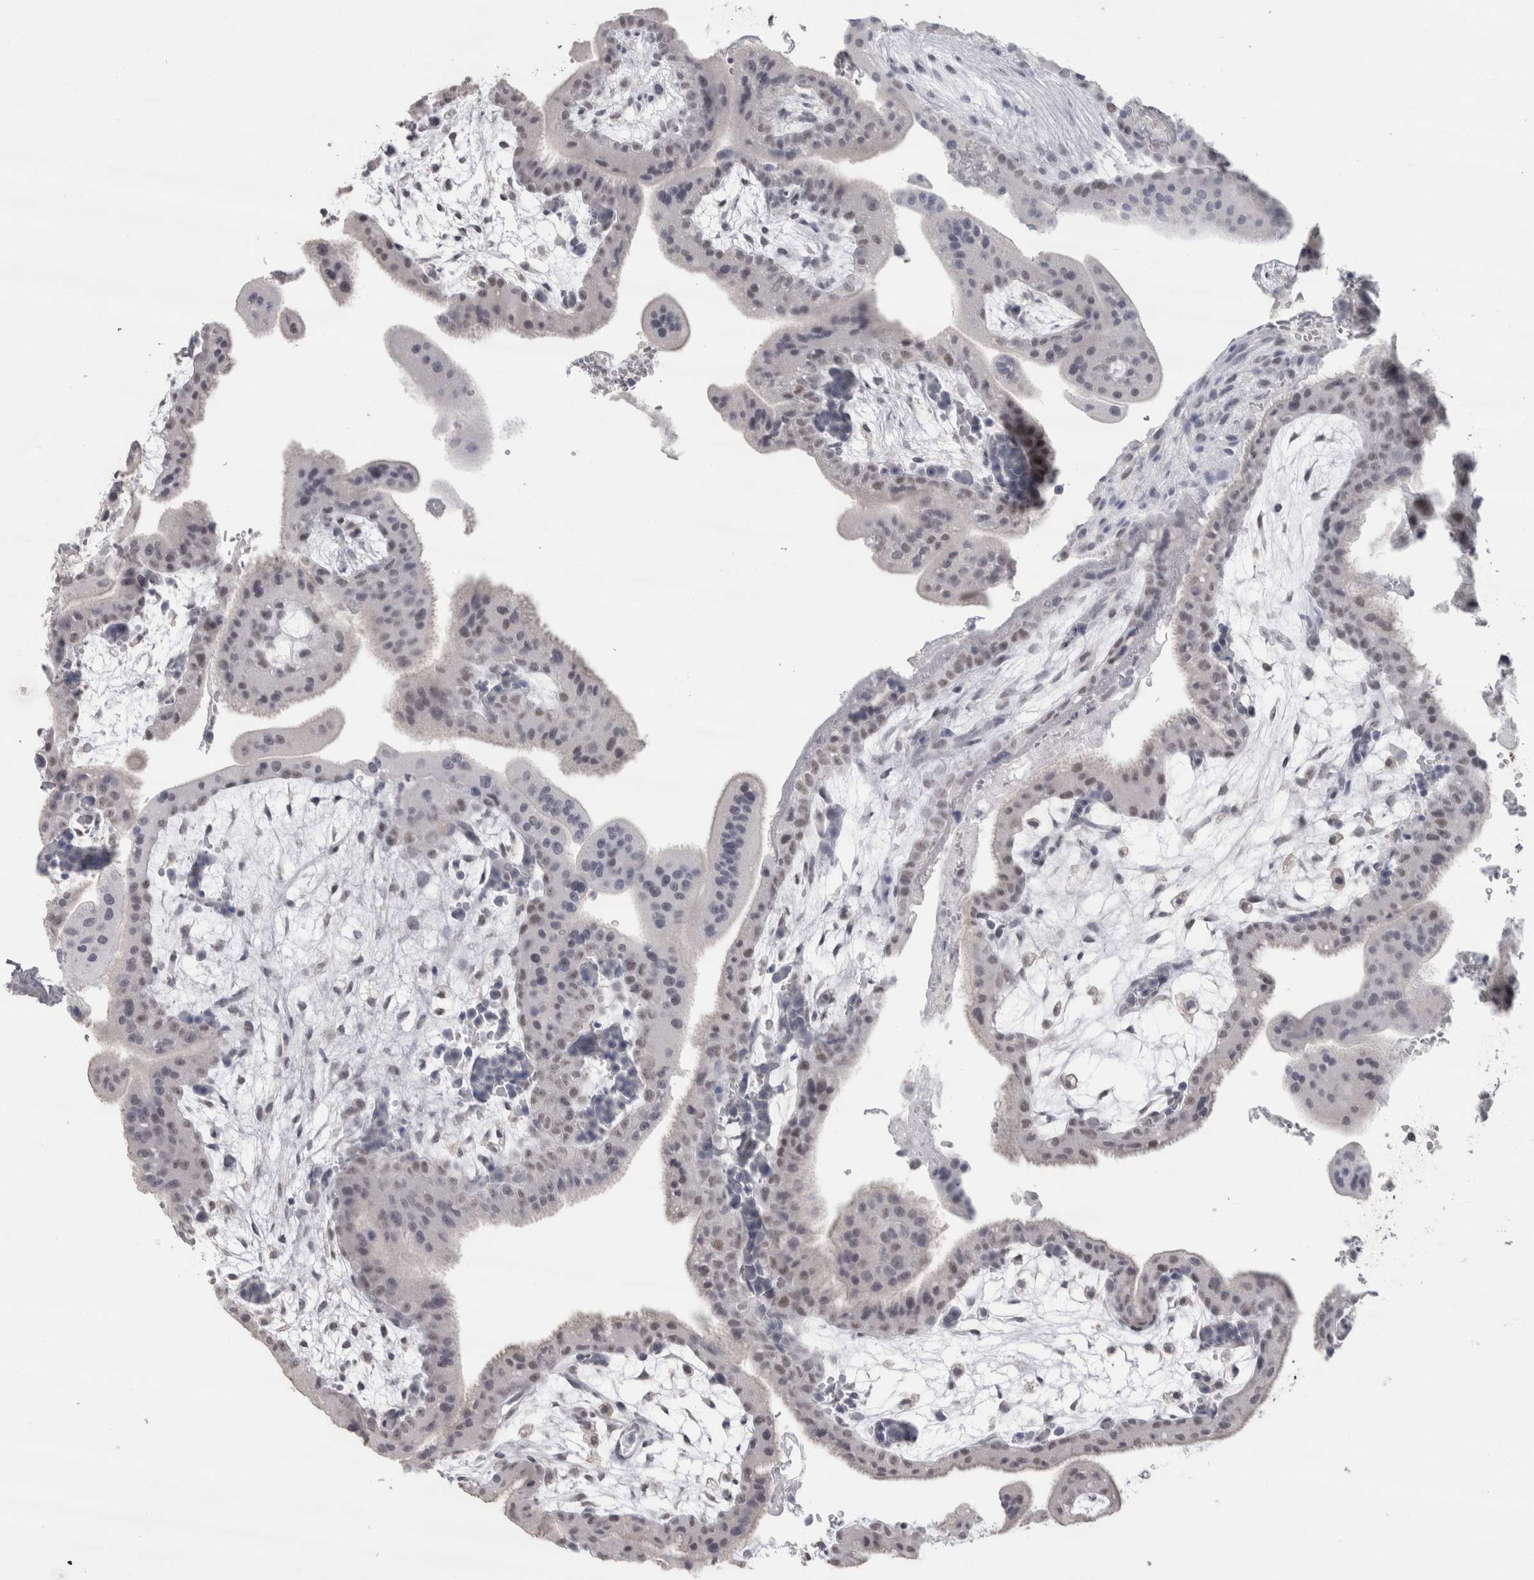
{"staining": {"intensity": "weak", "quantity": ">75%", "location": "nuclear"}, "tissue": "placenta", "cell_type": "Decidual cells", "image_type": "normal", "snomed": [{"axis": "morphology", "description": "Normal tissue, NOS"}, {"axis": "topography", "description": "Placenta"}], "caption": "The micrograph demonstrates a brown stain indicating the presence of a protein in the nuclear of decidual cells in placenta.", "gene": "CDH17", "patient": {"sex": "female", "age": 35}}